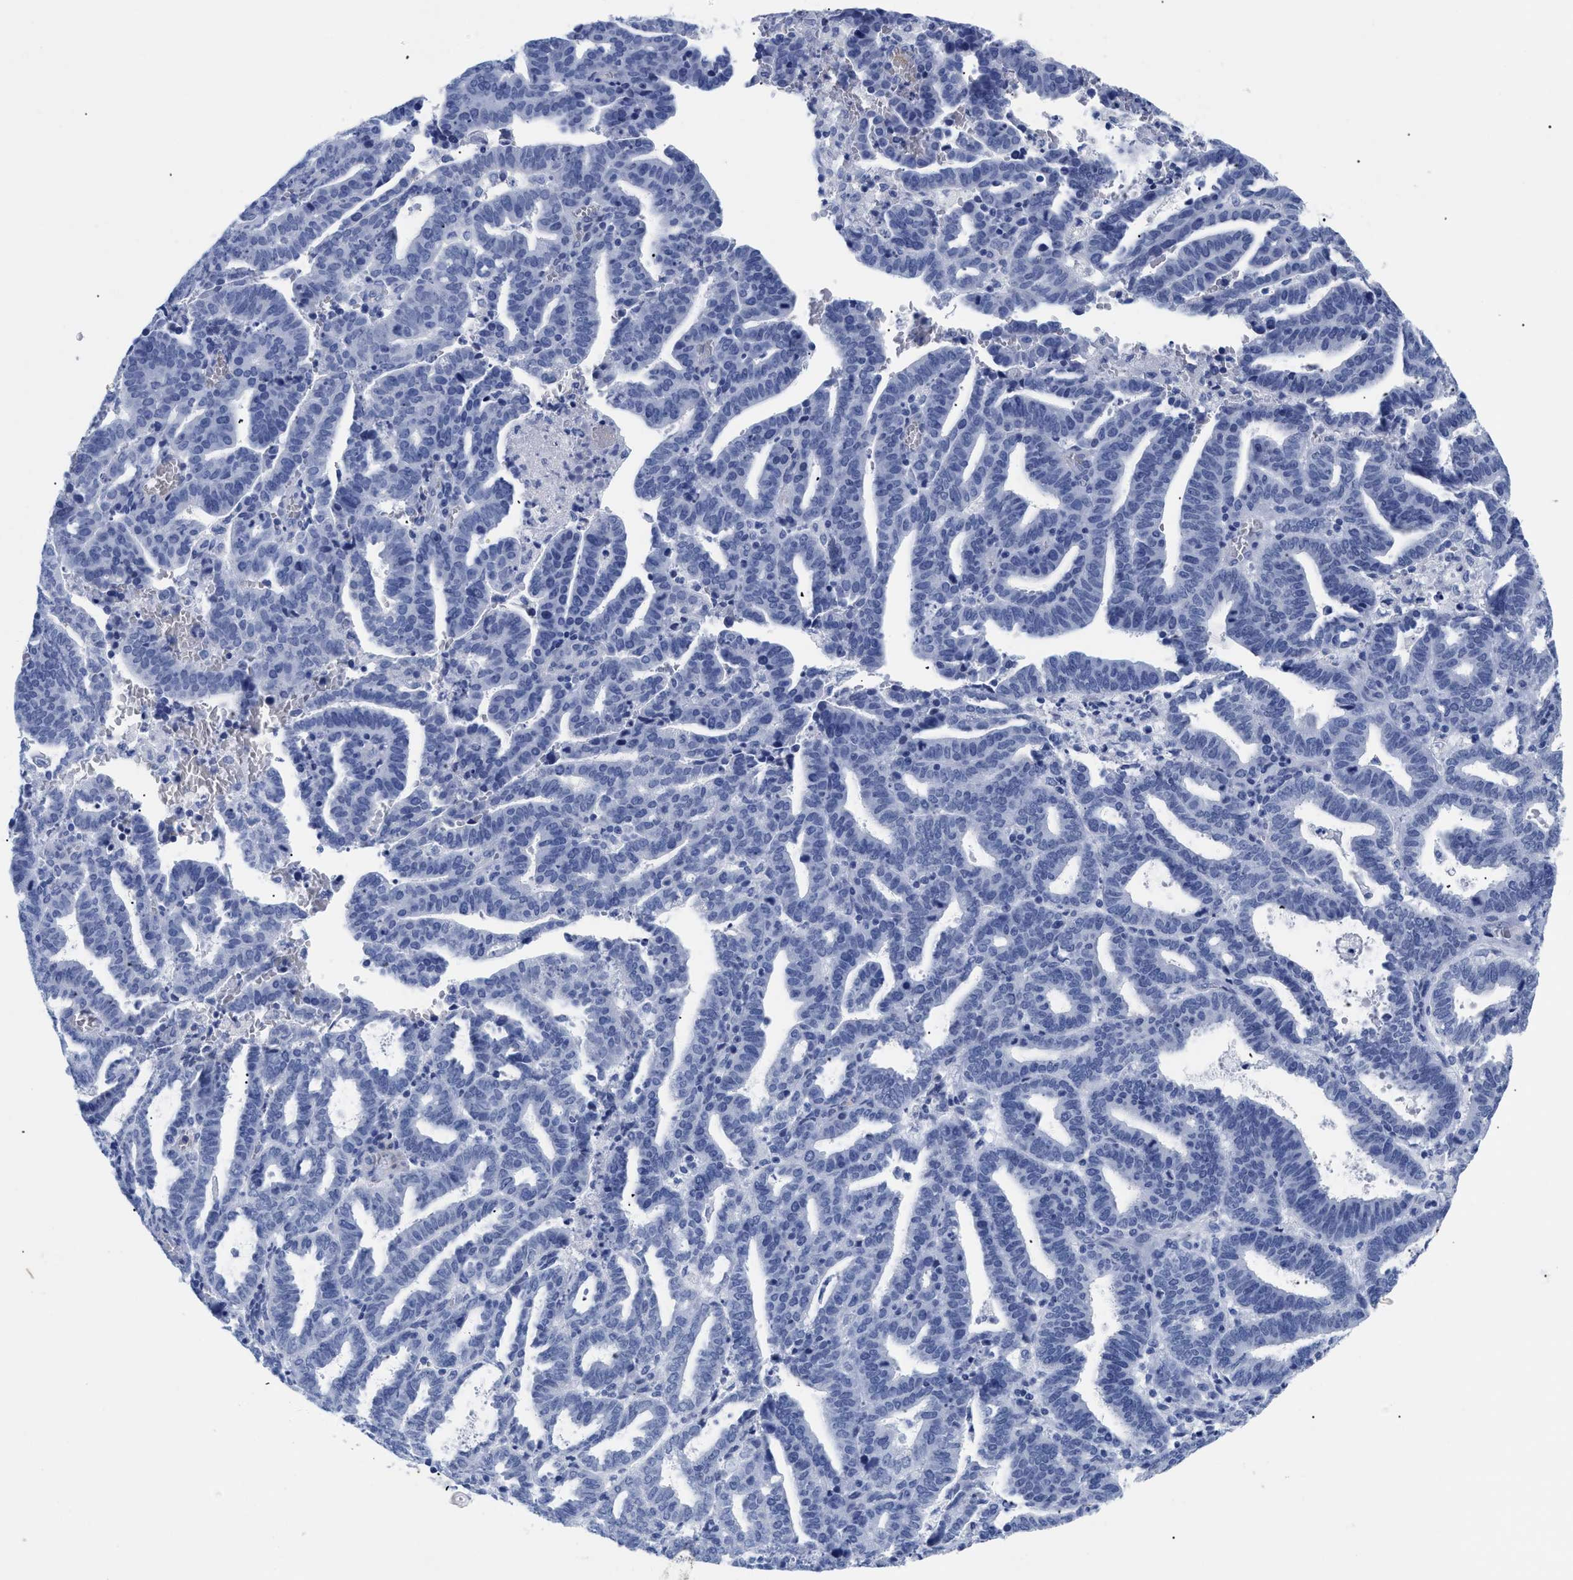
{"staining": {"intensity": "negative", "quantity": "none", "location": "none"}, "tissue": "endometrial cancer", "cell_type": "Tumor cells", "image_type": "cancer", "snomed": [{"axis": "morphology", "description": "Adenocarcinoma, NOS"}, {"axis": "topography", "description": "Uterus"}], "caption": "DAB immunohistochemical staining of human endometrial adenocarcinoma demonstrates no significant staining in tumor cells.", "gene": "DUSP26", "patient": {"sex": "female", "age": 83}}